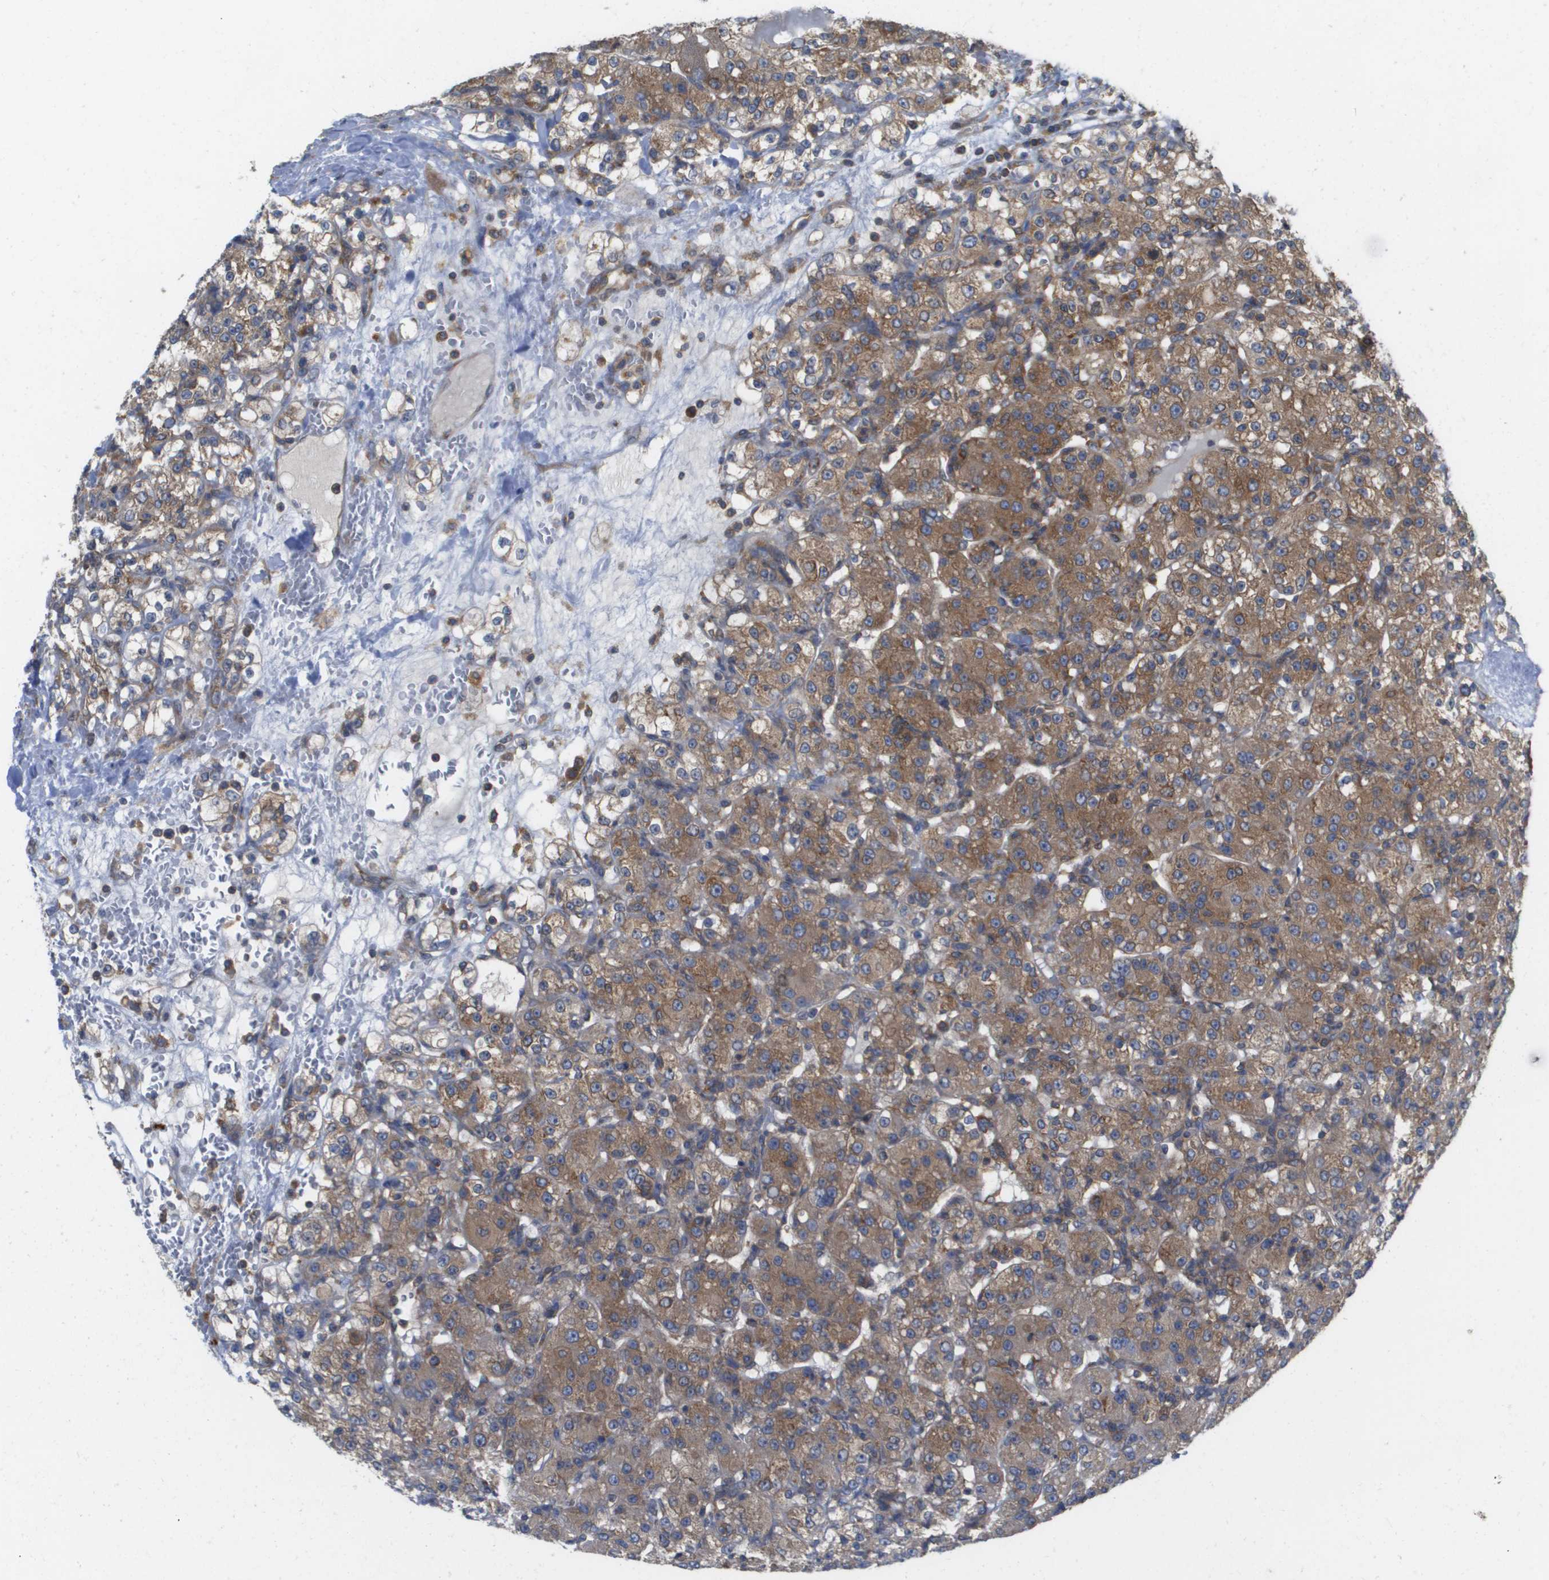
{"staining": {"intensity": "moderate", "quantity": ">75%", "location": "cytoplasmic/membranous"}, "tissue": "renal cancer", "cell_type": "Tumor cells", "image_type": "cancer", "snomed": [{"axis": "morphology", "description": "Normal tissue, NOS"}, {"axis": "morphology", "description": "Adenocarcinoma, NOS"}, {"axis": "topography", "description": "Kidney"}], "caption": "About >75% of tumor cells in human renal cancer (adenocarcinoma) exhibit moderate cytoplasmic/membranous protein positivity as visualized by brown immunohistochemical staining.", "gene": "EIF4G2", "patient": {"sex": "male", "age": 61}}